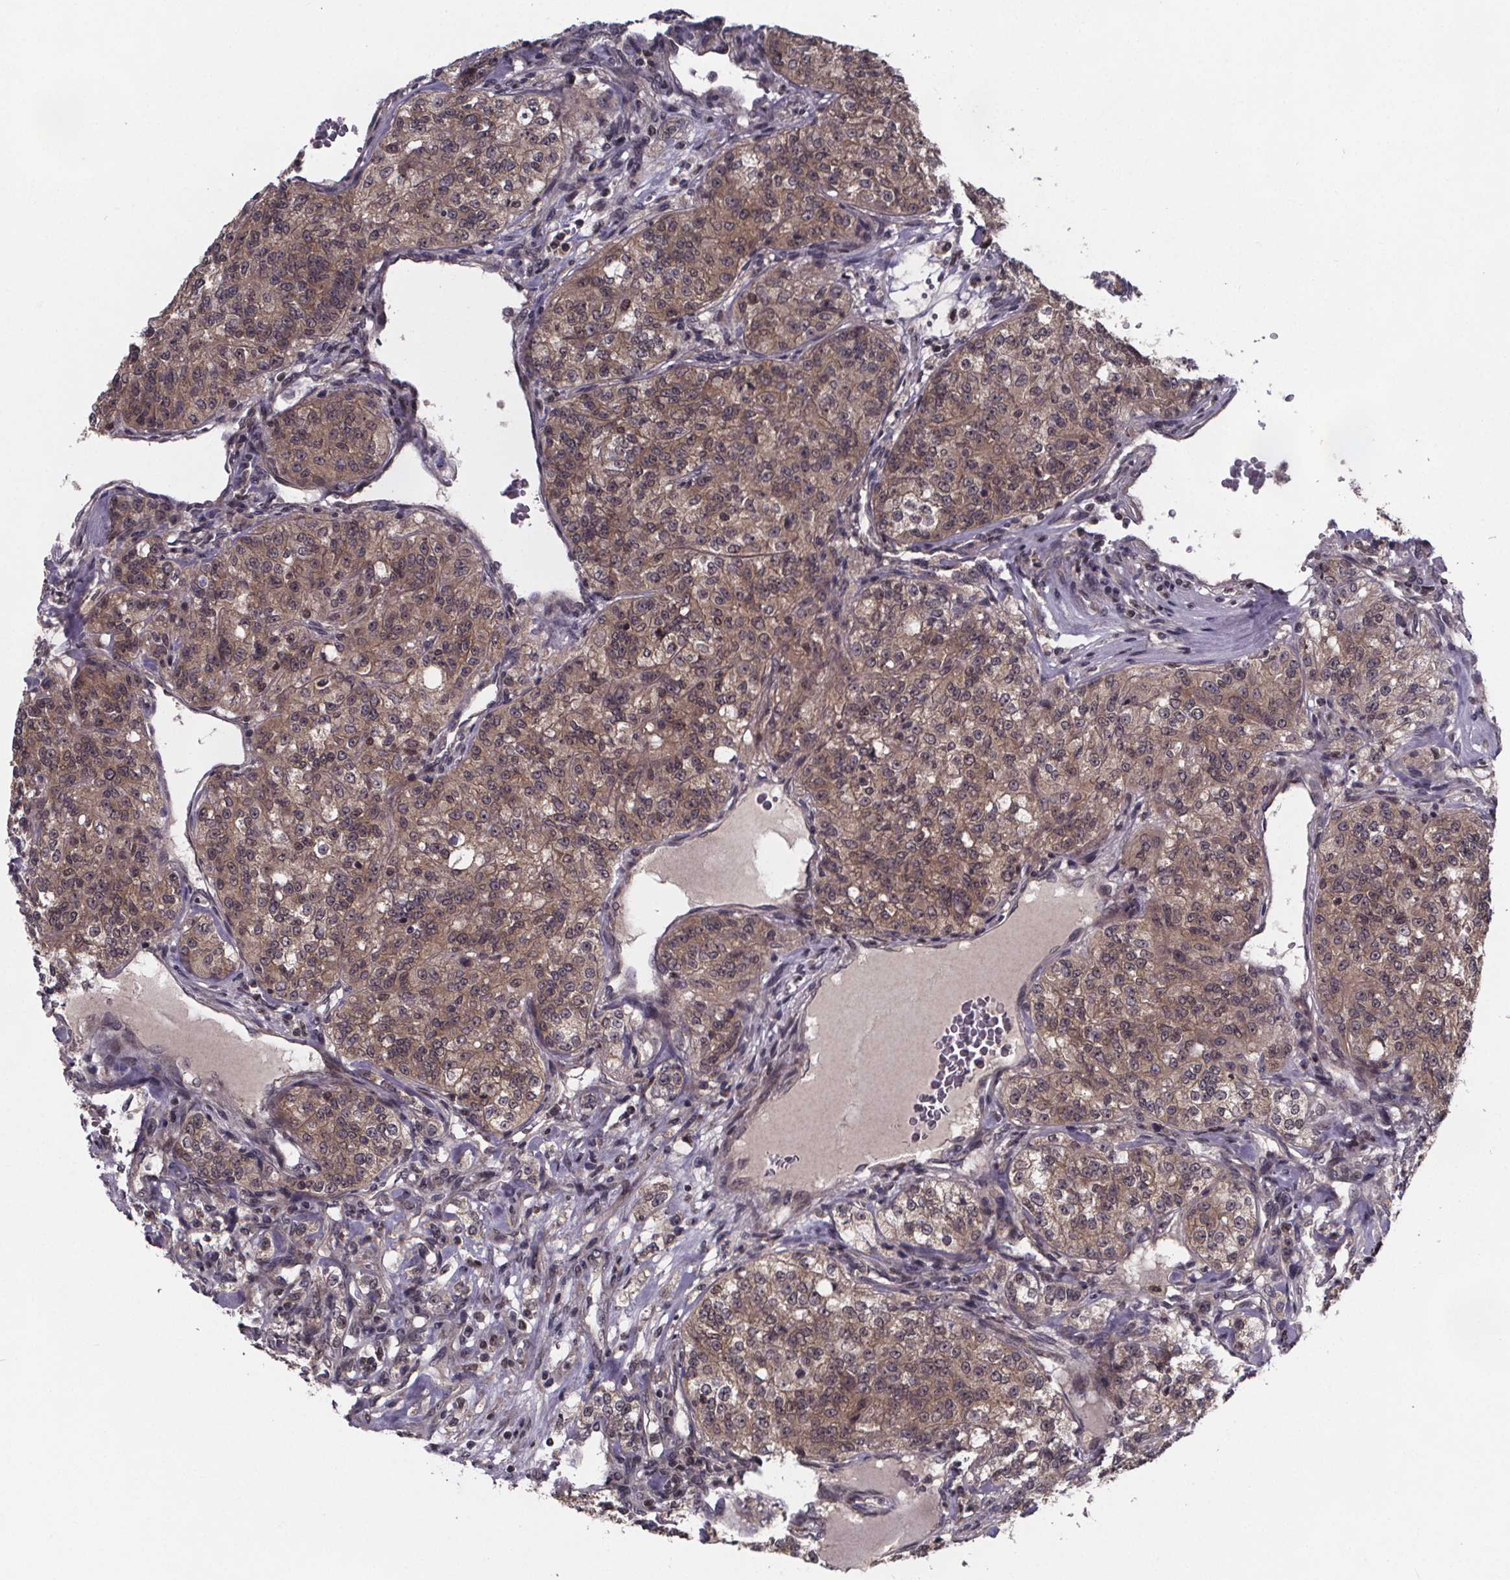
{"staining": {"intensity": "weak", "quantity": ">75%", "location": "cytoplasmic/membranous,nuclear"}, "tissue": "renal cancer", "cell_type": "Tumor cells", "image_type": "cancer", "snomed": [{"axis": "morphology", "description": "Adenocarcinoma, NOS"}, {"axis": "topography", "description": "Kidney"}], "caption": "Immunohistochemistry (DAB (3,3'-diaminobenzidine)) staining of renal adenocarcinoma displays weak cytoplasmic/membranous and nuclear protein positivity in about >75% of tumor cells. (DAB (3,3'-diaminobenzidine) IHC, brown staining for protein, blue staining for nuclei).", "gene": "FN3KRP", "patient": {"sex": "female", "age": 63}}